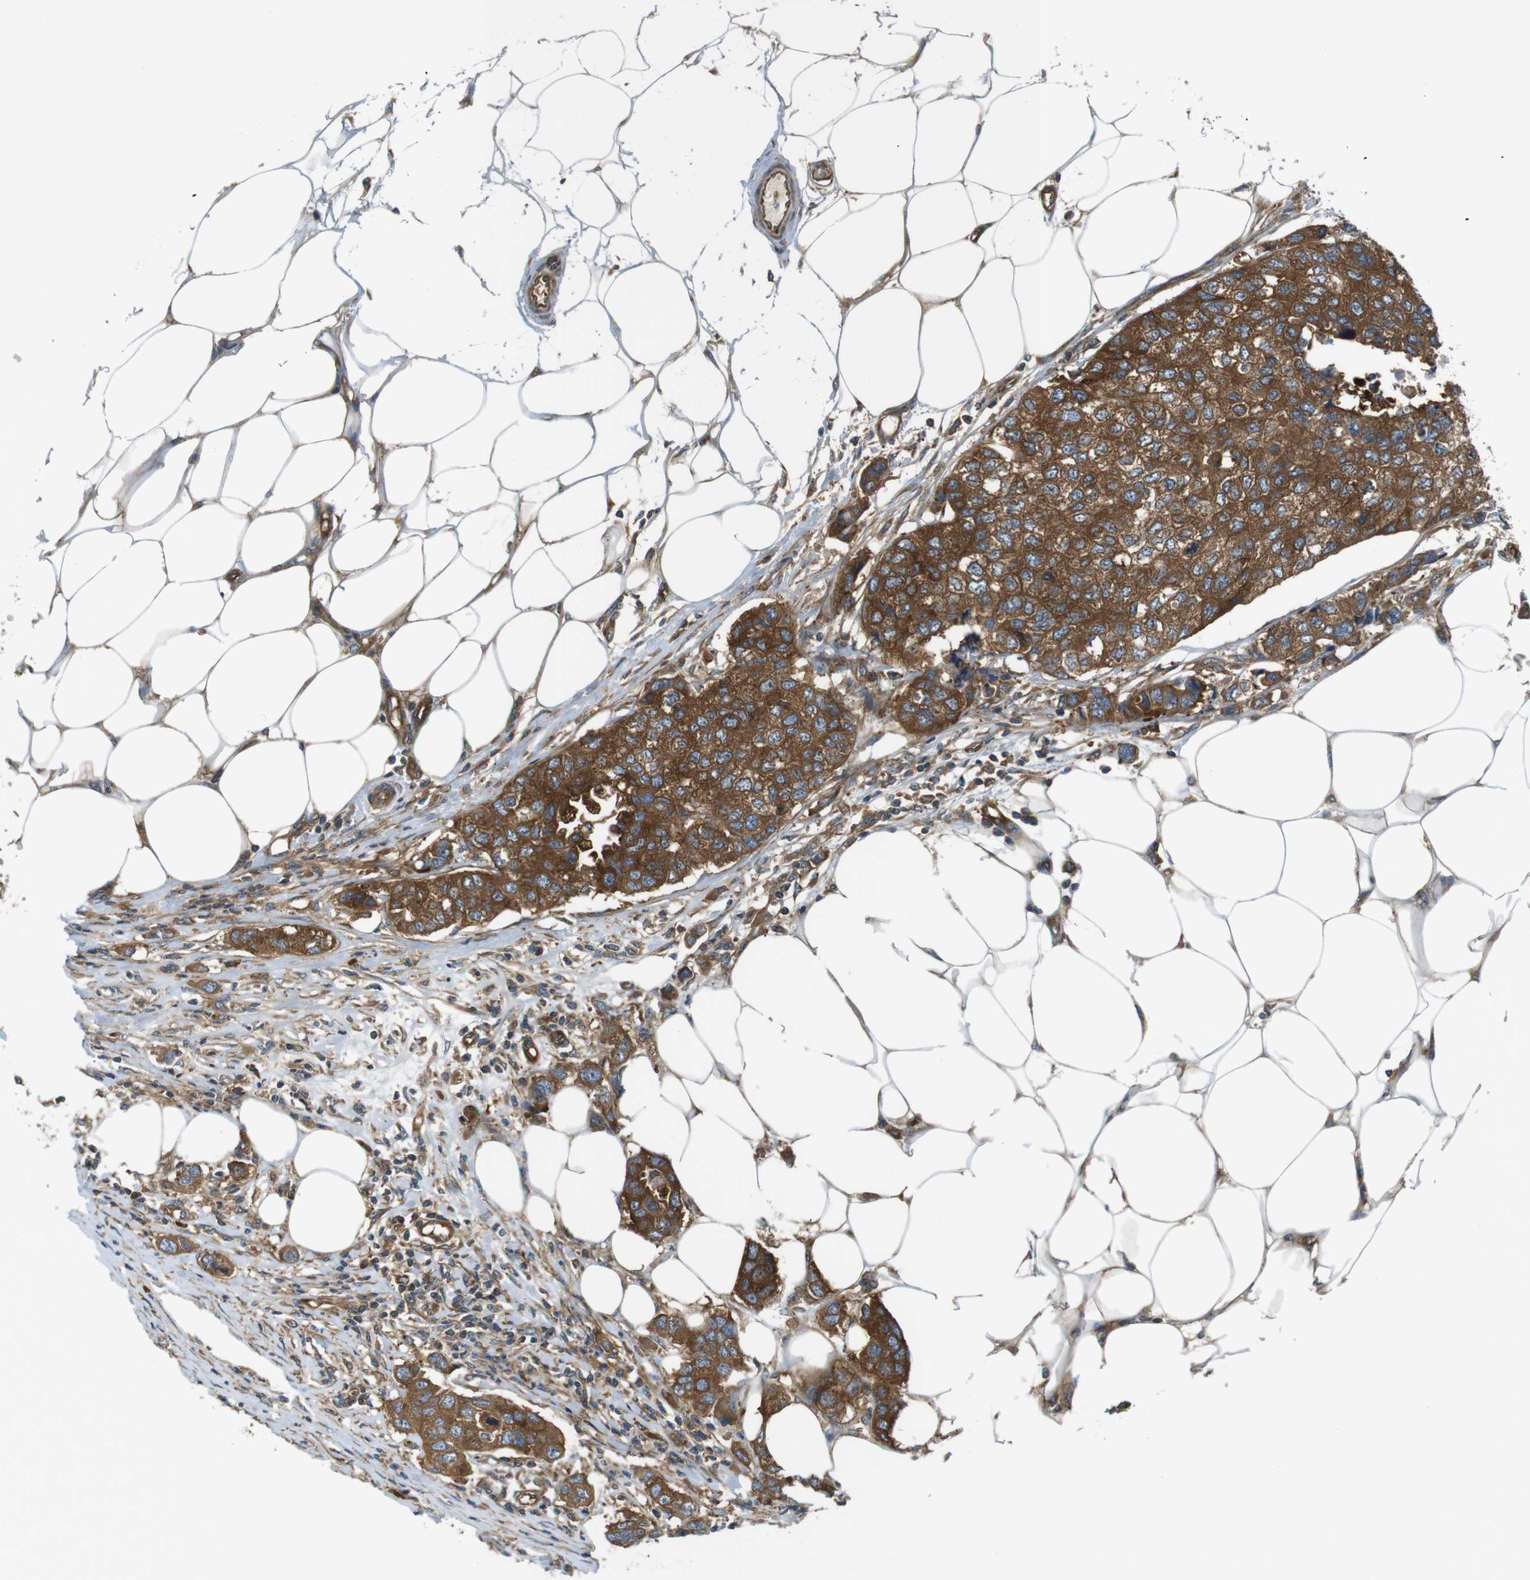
{"staining": {"intensity": "strong", "quantity": ">75%", "location": "cytoplasmic/membranous"}, "tissue": "breast cancer", "cell_type": "Tumor cells", "image_type": "cancer", "snomed": [{"axis": "morphology", "description": "Duct carcinoma"}, {"axis": "topography", "description": "Breast"}], "caption": "Breast intraductal carcinoma stained for a protein exhibits strong cytoplasmic/membranous positivity in tumor cells.", "gene": "TSC1", "patient": {"sex": "female", "age": 50}}